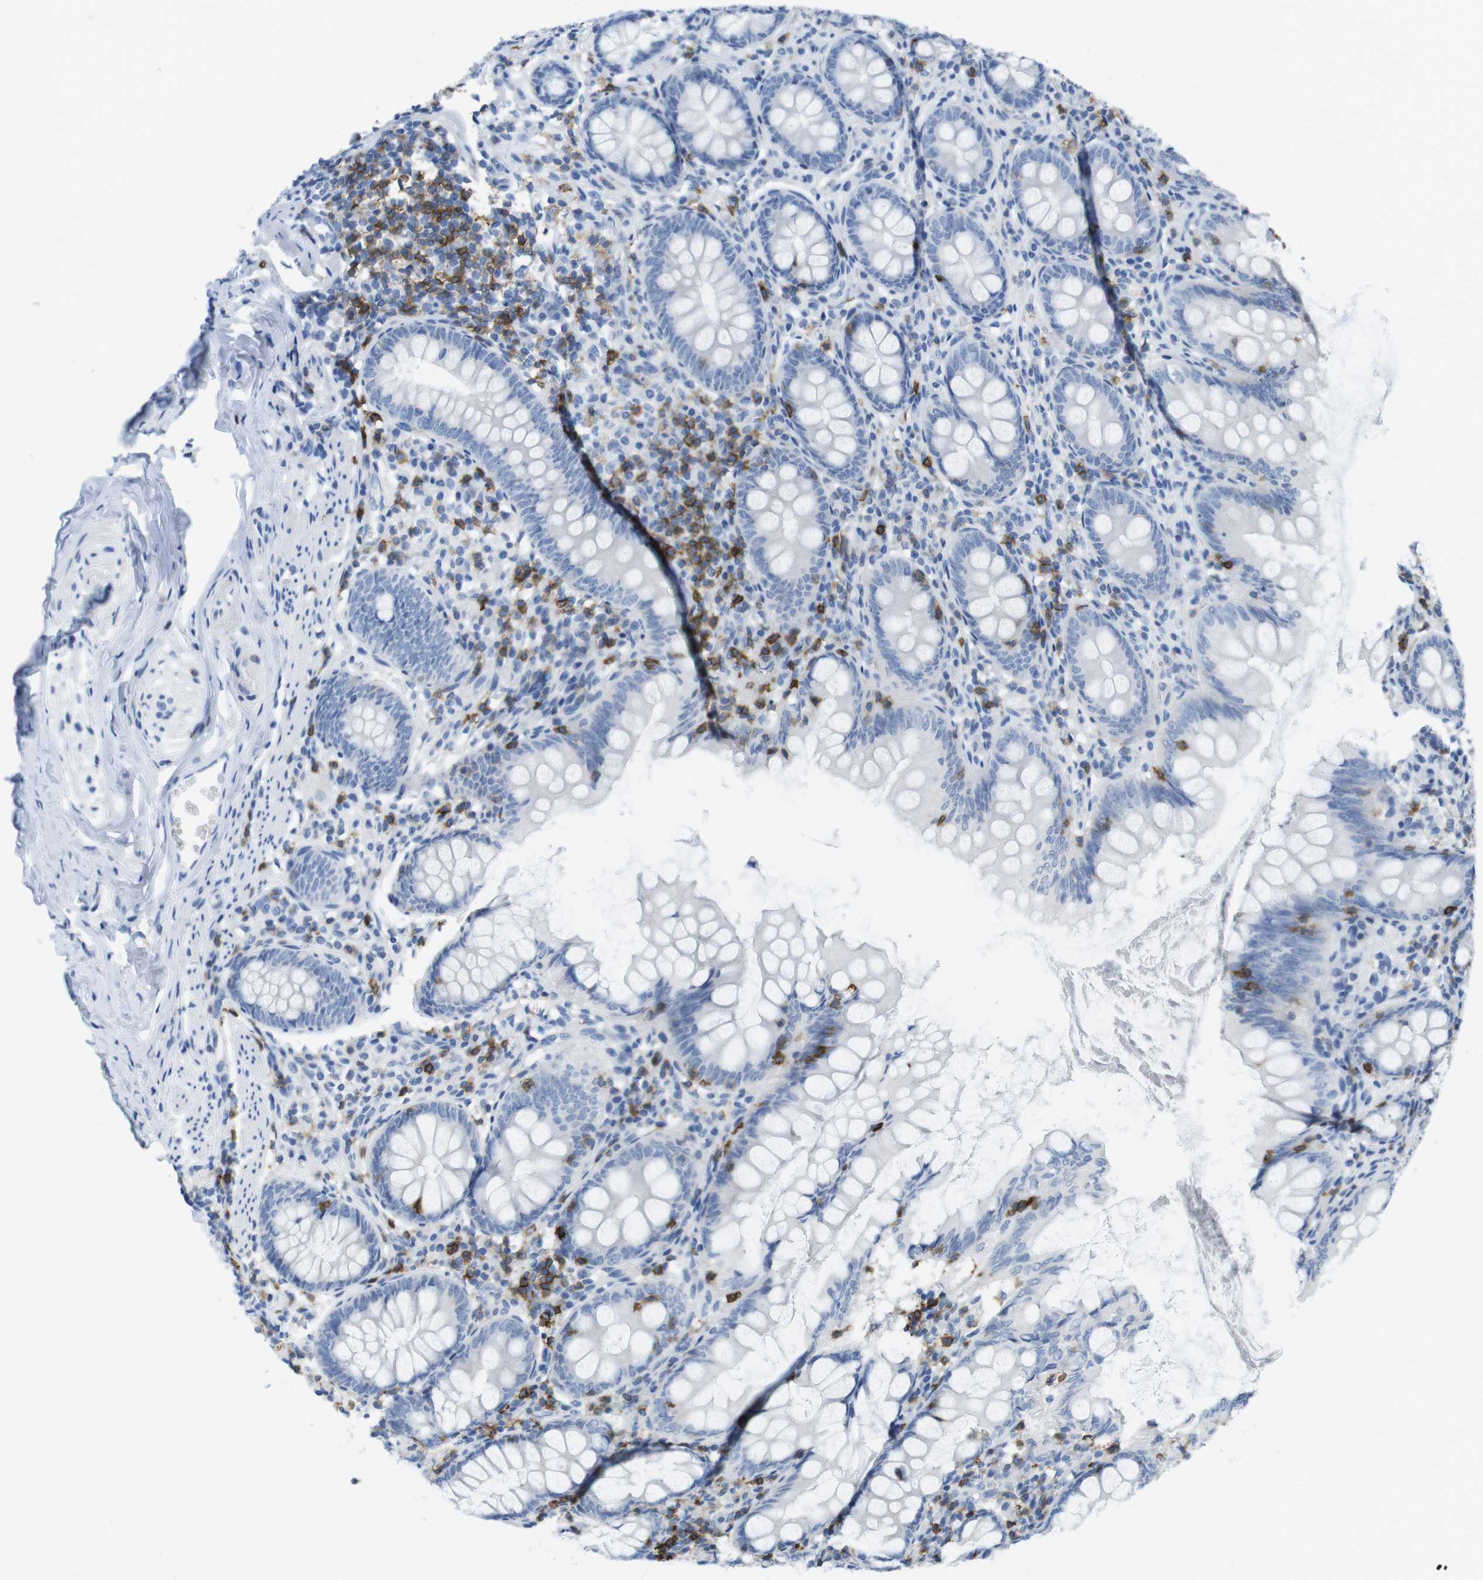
{"staining": {"intensity": "negative", "quantity": "none", "location": "none"}, "tissue": "appendix", "cell_type": "Glandular cells", "image_type": "normal", "snomed": [{"axis": "morphology", "description": "Normal tissue, NOS"}, {"axis": "topography", "description": "Appendix"}], "caption": "Immunohistochemistry image of benign appendix: appendix stained with DAB (3,3'-diaminobenzidine) displays no significant protein expression in glandular cells.", "gene": "CD5", "patient": {"sex": "female", "age": 77}}